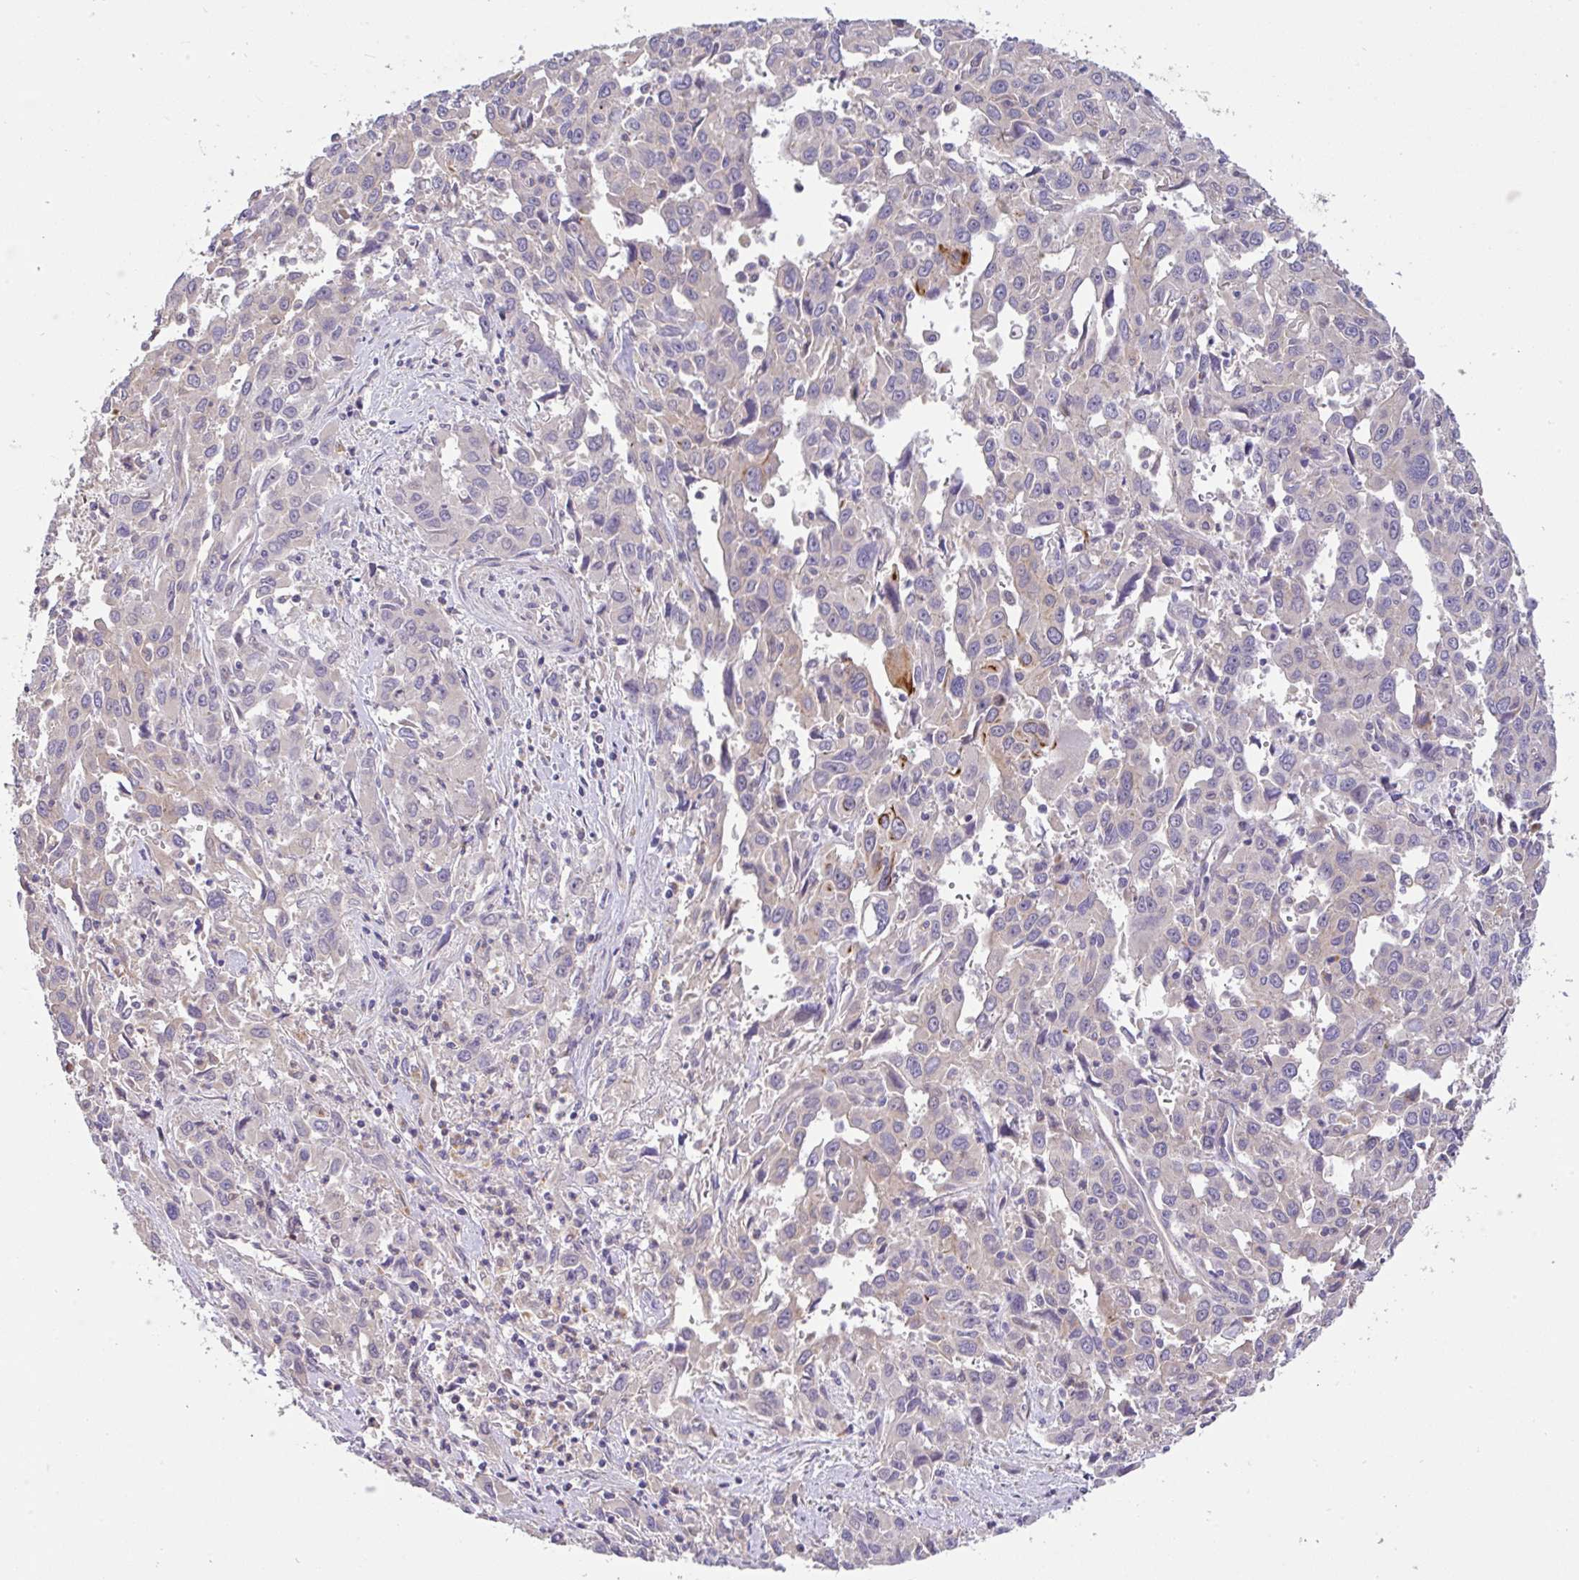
{"staining": {"intensity": "moderate", "quantity": "<25%", "location": "cytoplasmic/membranous"}, "tissue": "liver cancer", "cell_type": "Tumor cells", "image_type": "cancer", "snomed": [{"axis": "morphology", "description": "Carcinoma, Hepatocellular, NOS"}, {"axis": "topography", "description": "Liver"}], "caption": "The micrograph exhibits immunohistochemical staining of liver cancer (hepatocellular carcinoma). There is moderate cytoplasmic/membranous expression is present in about <25% of tumor cells.", "gene": "EPN3", "patient": {"sex": "male", "age": 63}}